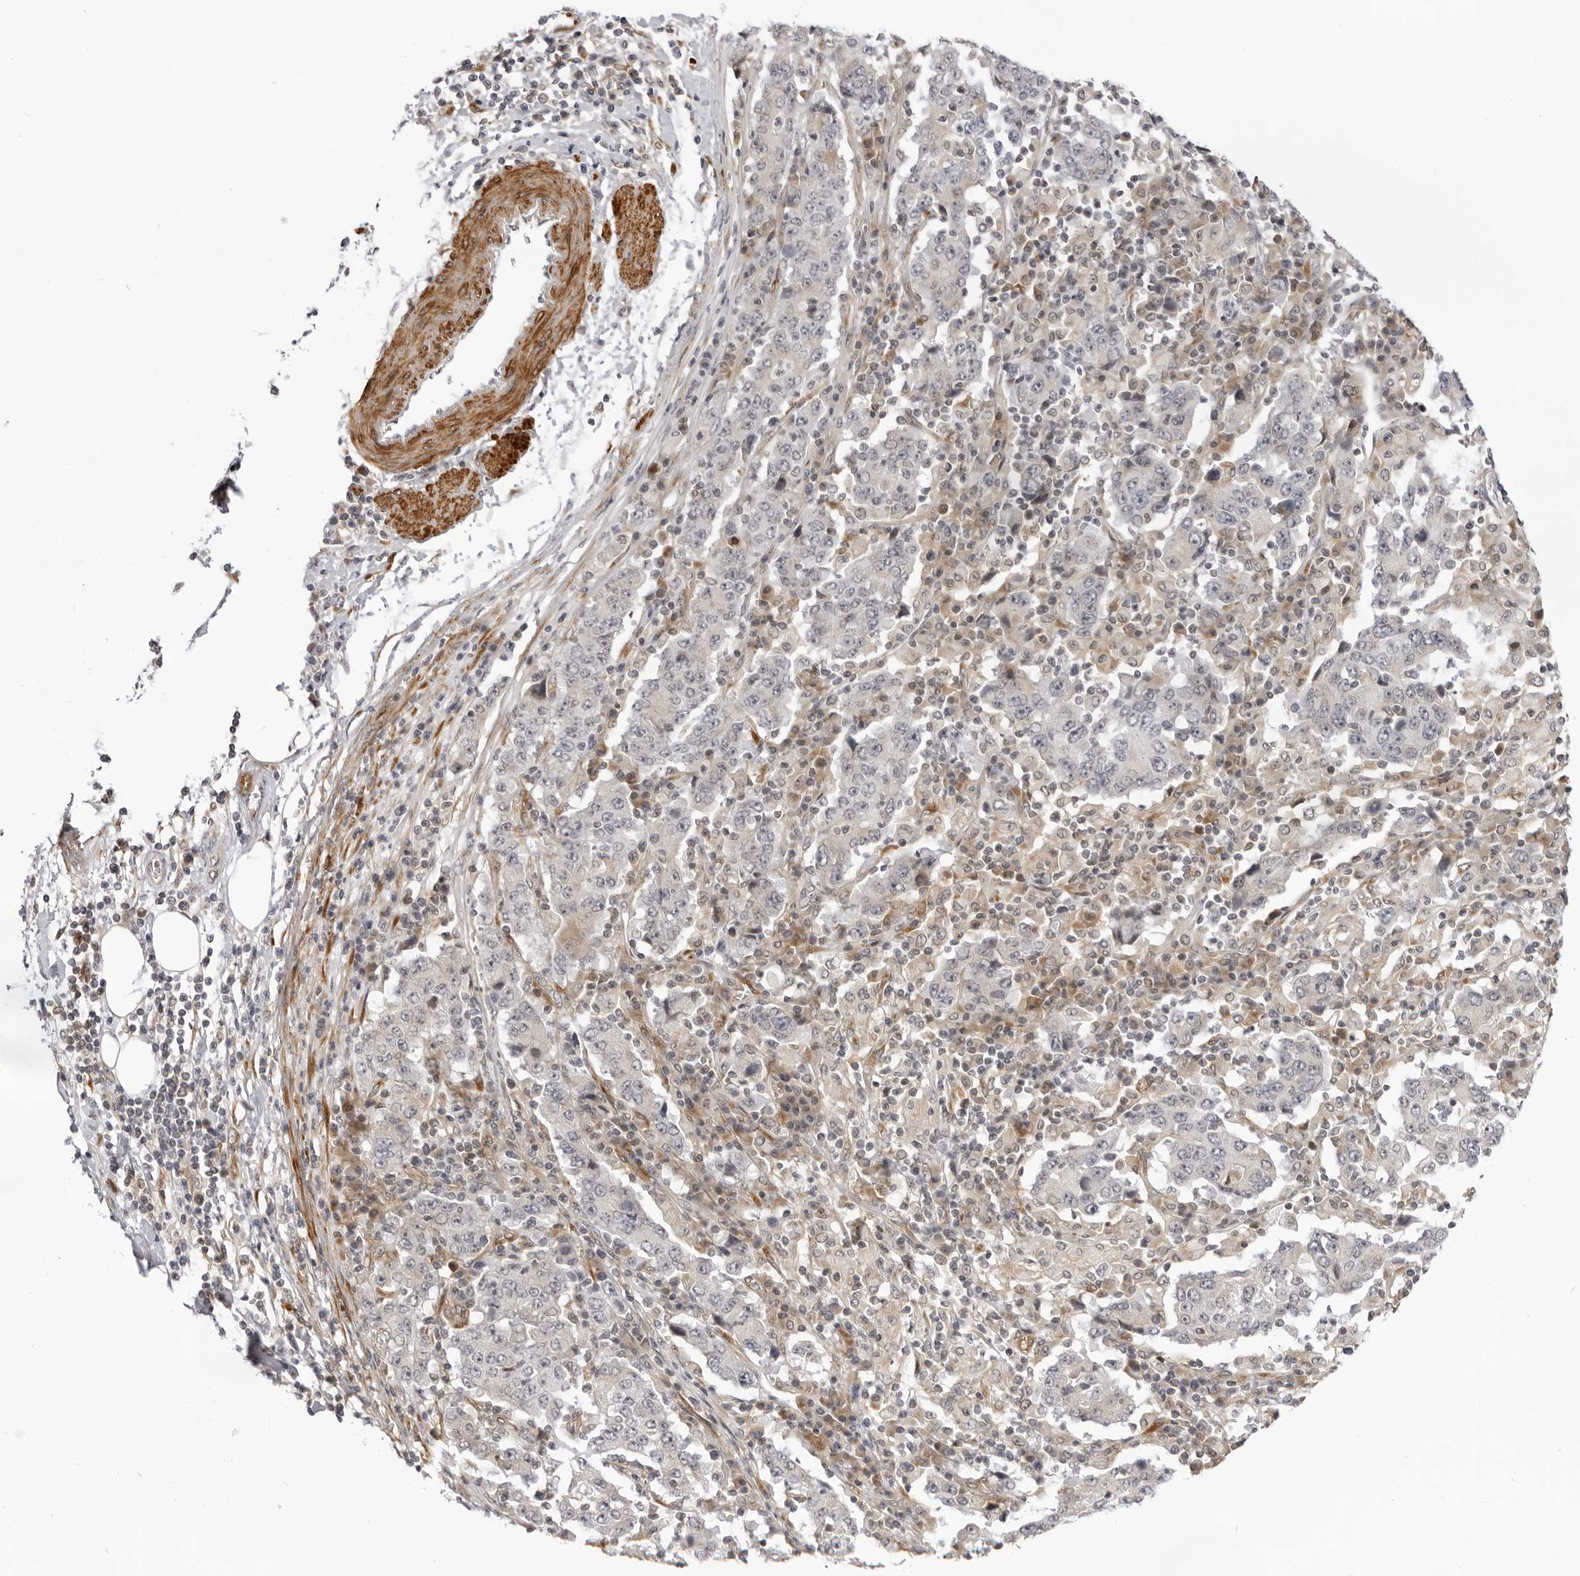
{"staining": {"intensity": "negative", "quantity": "none", "location": "none"}, "tissue": "stomach cancer", "cell_type": "Tumor cells", "image_type": "cancer", "snomed": [{"axis": "morphology", "description": "Normal tissue, NOS"}, {"axis": "morphology", "description": "Adenocarcinoma, NOS"}, {"axis": "topography", "description": "Stomach, upper"}, {"axis": "topography", "description": "Stomach"}], "caption": "IHC of human stomach adenocarcinoma demonstrates no staining in tumor cells. (DAB (3,3'-diaminobenzidine) IHC with hematoxylin counter stain).", "gene": "SRGAP2", "patient": {"sex": "male", "age": 59}}